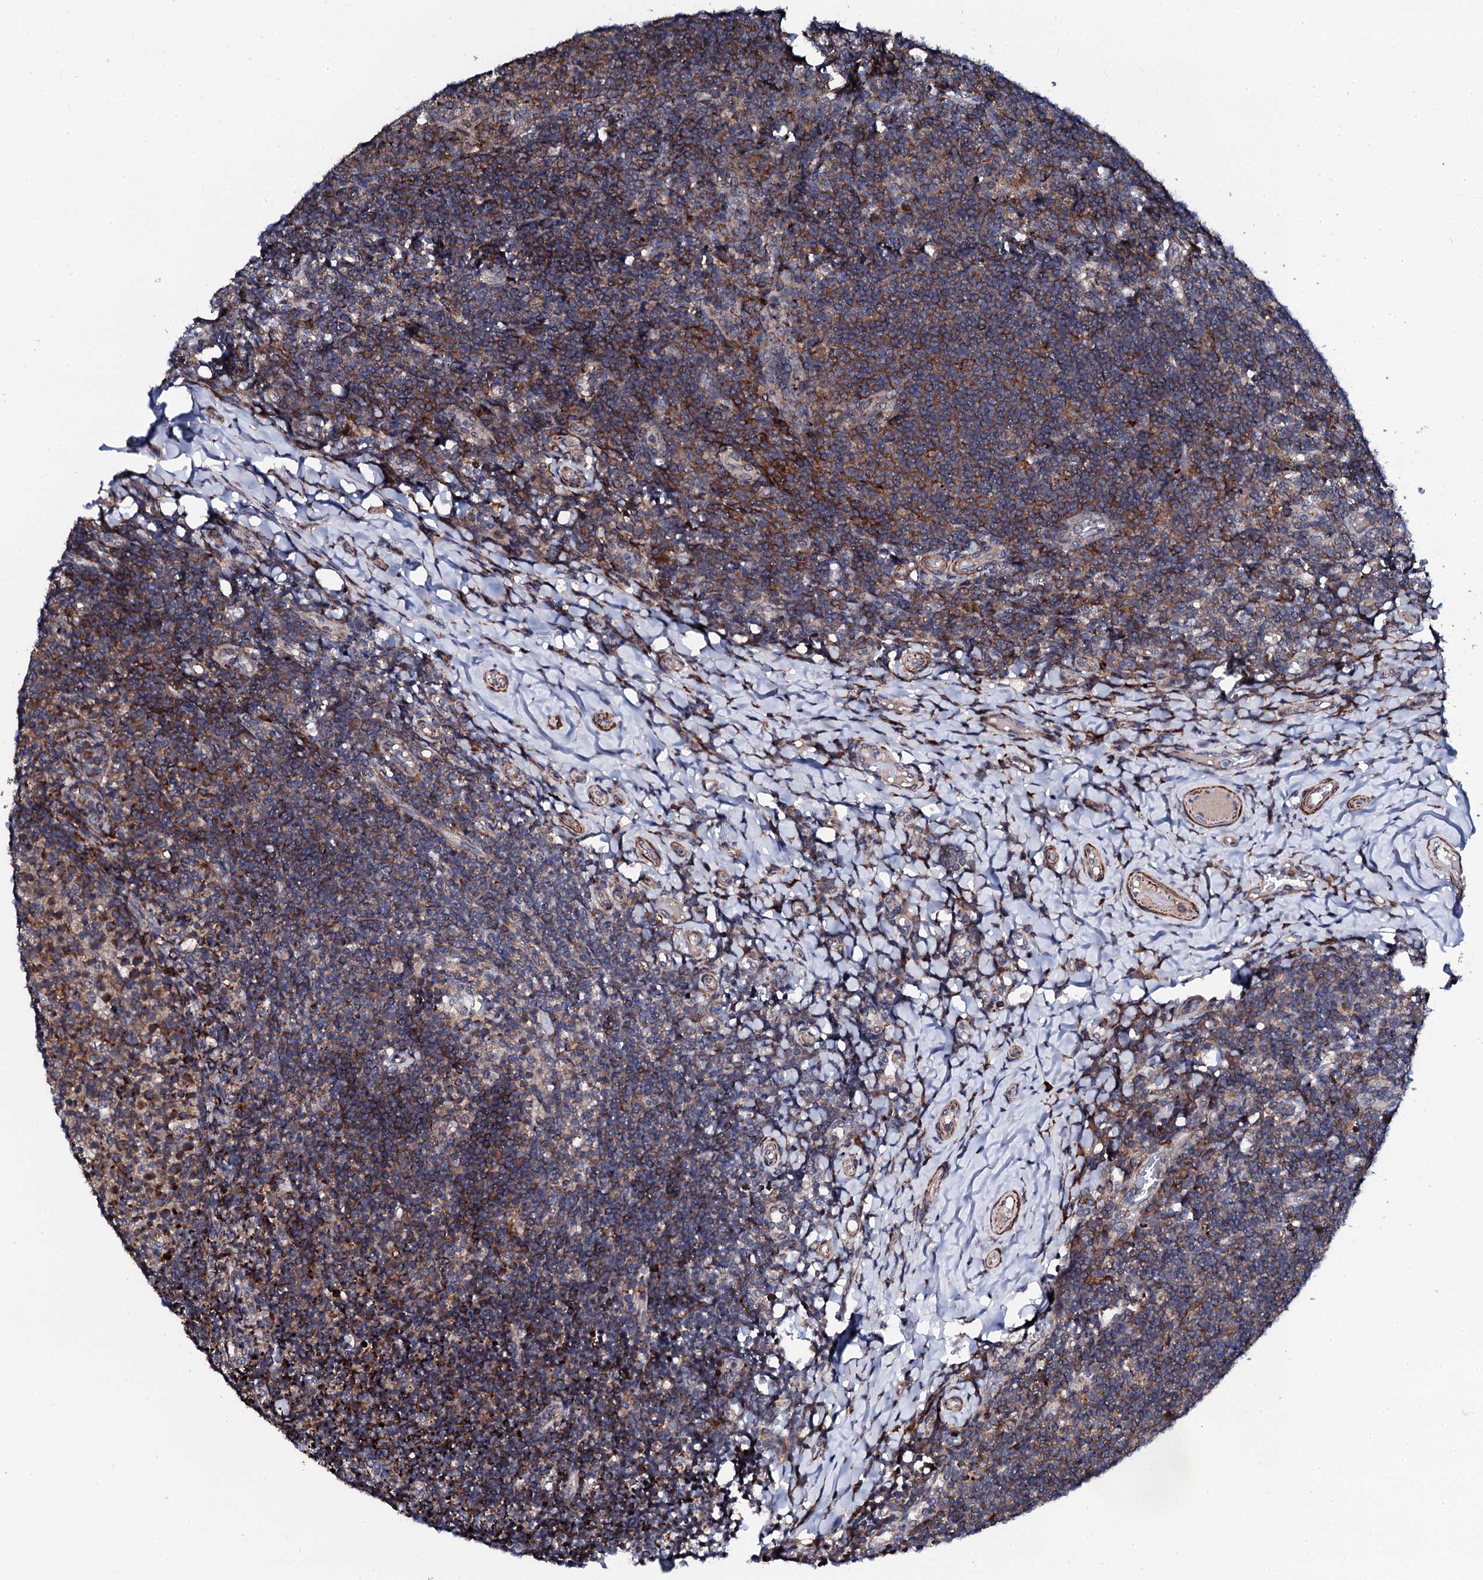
{"staining": {"intensity": "moderate", "quantity": "25%-75%", "location": "cytoplasmic/membranous"}, "tissue": "tonsil", "cell_type": "Germinal center cells", "image_type": "normal", "snomed": [{"axis": "morphology", "description": "Normal tissue, NOS"}, {"axis": "topography", "description": "Tonsil"}], "caption": "This image demonstrates immunohistochemistry (IHC) staining of benign tonsil, with medium moderate cytoplasmic/membranous positivity in about 25%-75% of germinal center cells.", "gene": "COG4", "patient": {"sex": "female", "age": 10}}